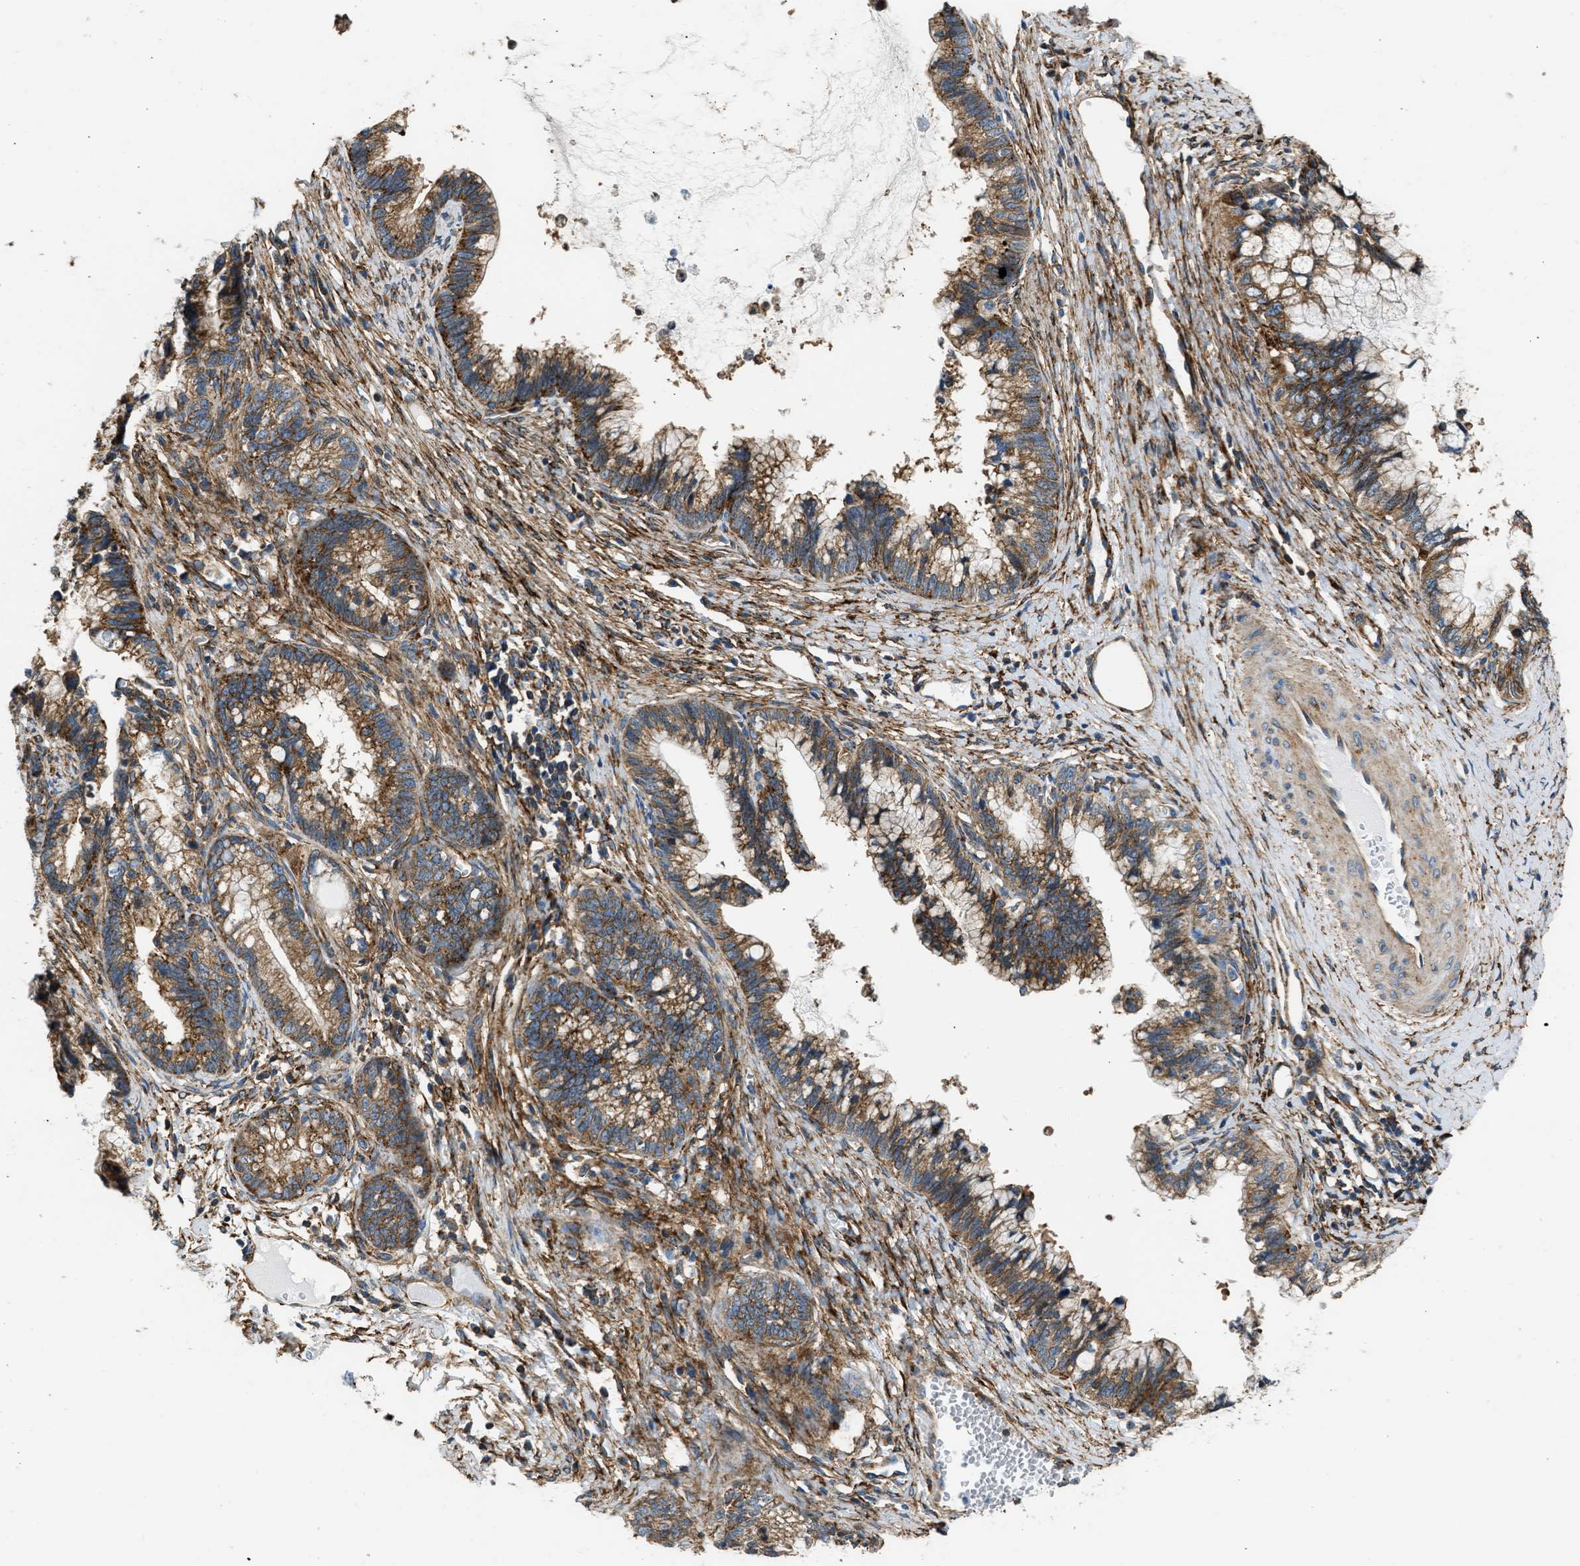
{"staining": {"intensity": "moderate", "quantity": ">75%", "location": "cytoplasmic/membranous"}, "tissue": "cervical cancer", "cell_type": "Tumor cells", "image_type": "cancer", "snomed": [{"axis": "morphology", "description": "Adenocarcinoma, NOS"}, {"axis": "topography", "description": "Cervix"}], "caption": "High-power microscopy captured an immunohistochemistry (IHC) image of cervical cancer (adenocarcinoma), revealing moderate cytoplasmic/membranous expression in approximately >75% of tumor cells.", "gene": "SEPTIN2", "patient": {"sex": "female", "age": 44}}